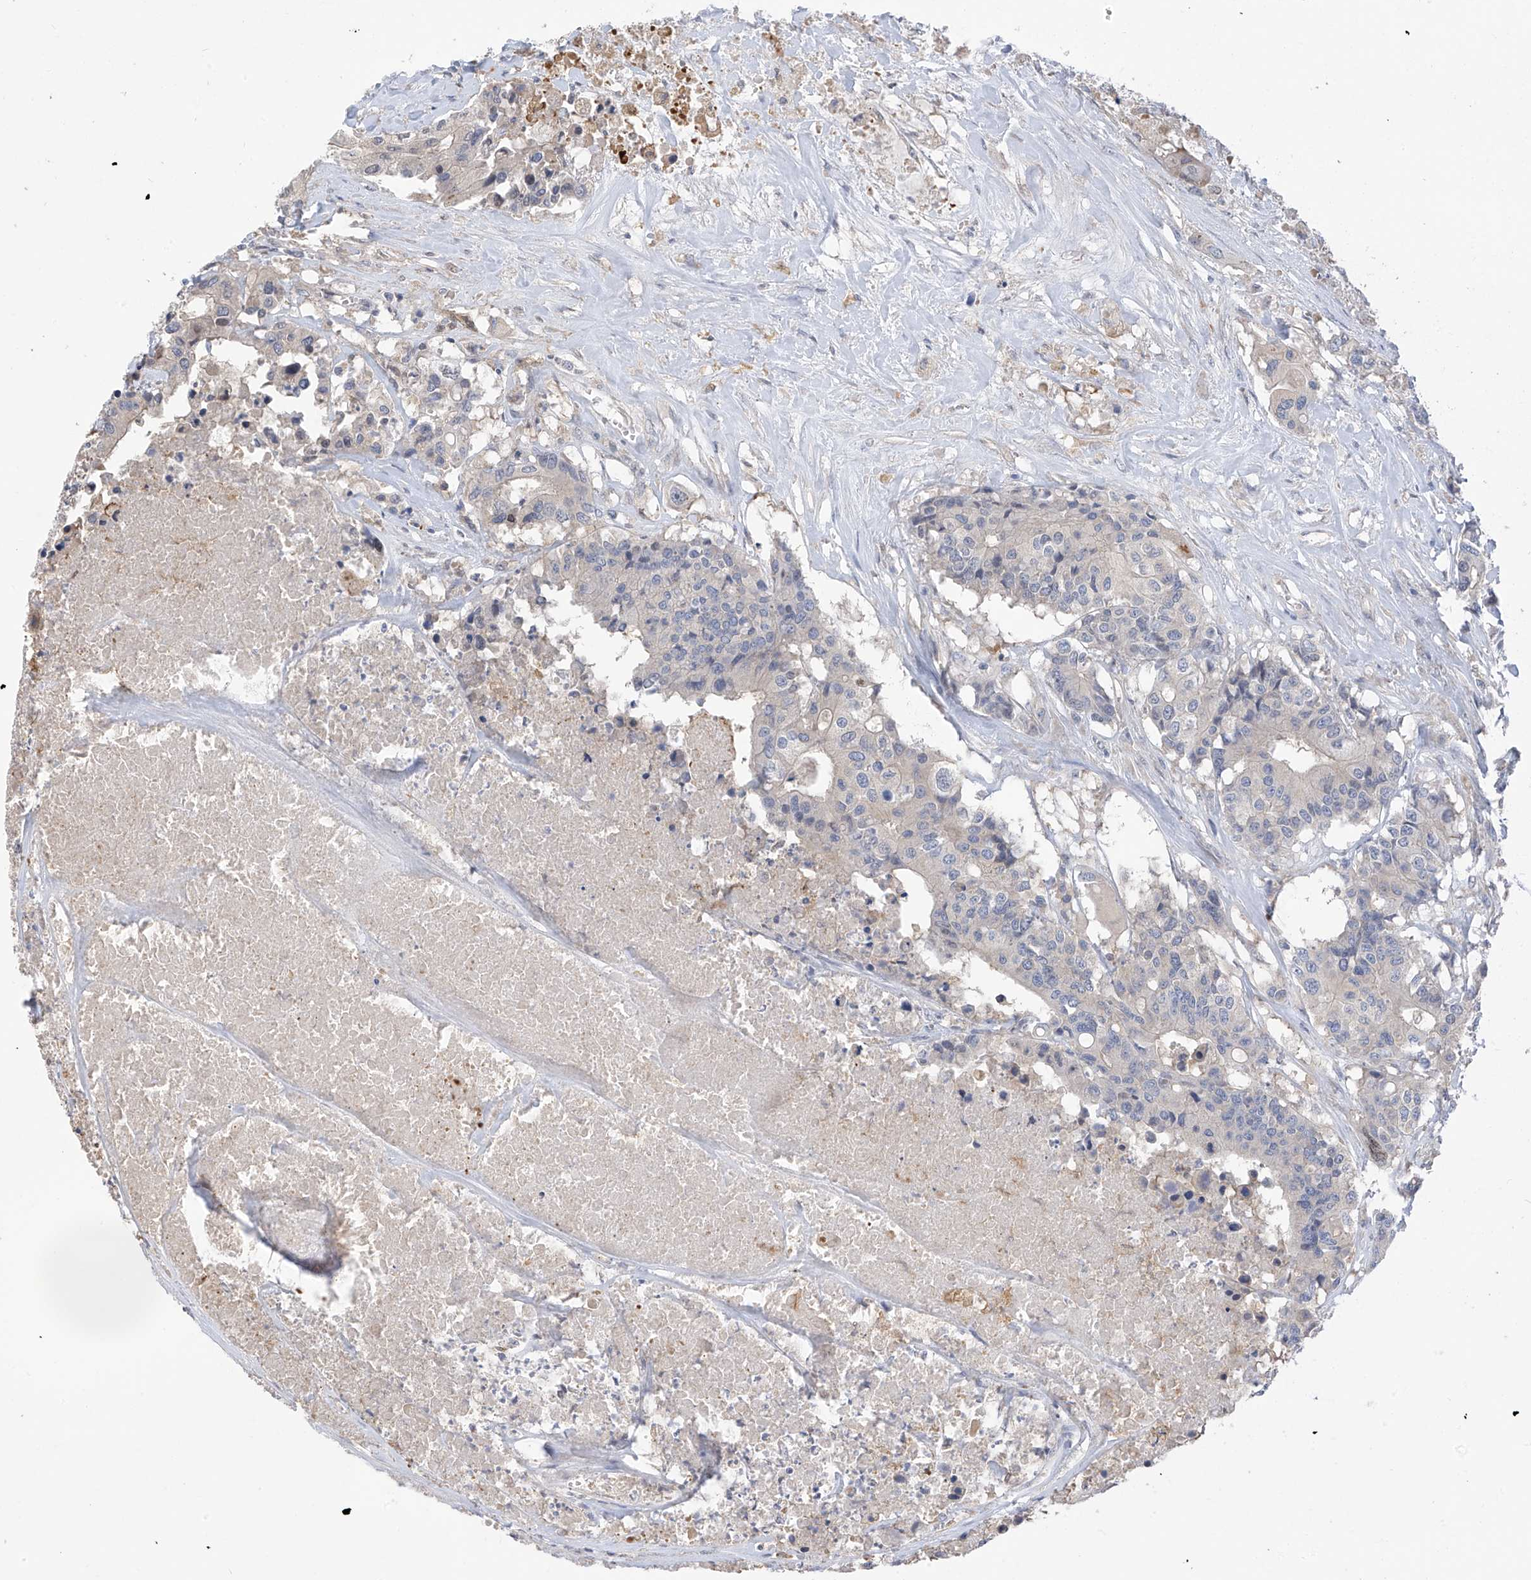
{"staining": {"intensity": "negative", "quantity": "none", "location": "none"}, "tissue": "colorectal cancer", "cell_type": "Tumor cells", "image_type": "cancer", "snomed": [{"axis": "morphology", "description": "Adenocarcinoma, NOS"}, {"axis": "topography", "description": "Colon"}], "caption": "Human colorectal adenocarcinoma stained for a protein using immunohistochemistry (IHC) displays no staining in tumor cells.", "gene": "PHACTR4", "patient": {"sex": "male", "age": 77}}